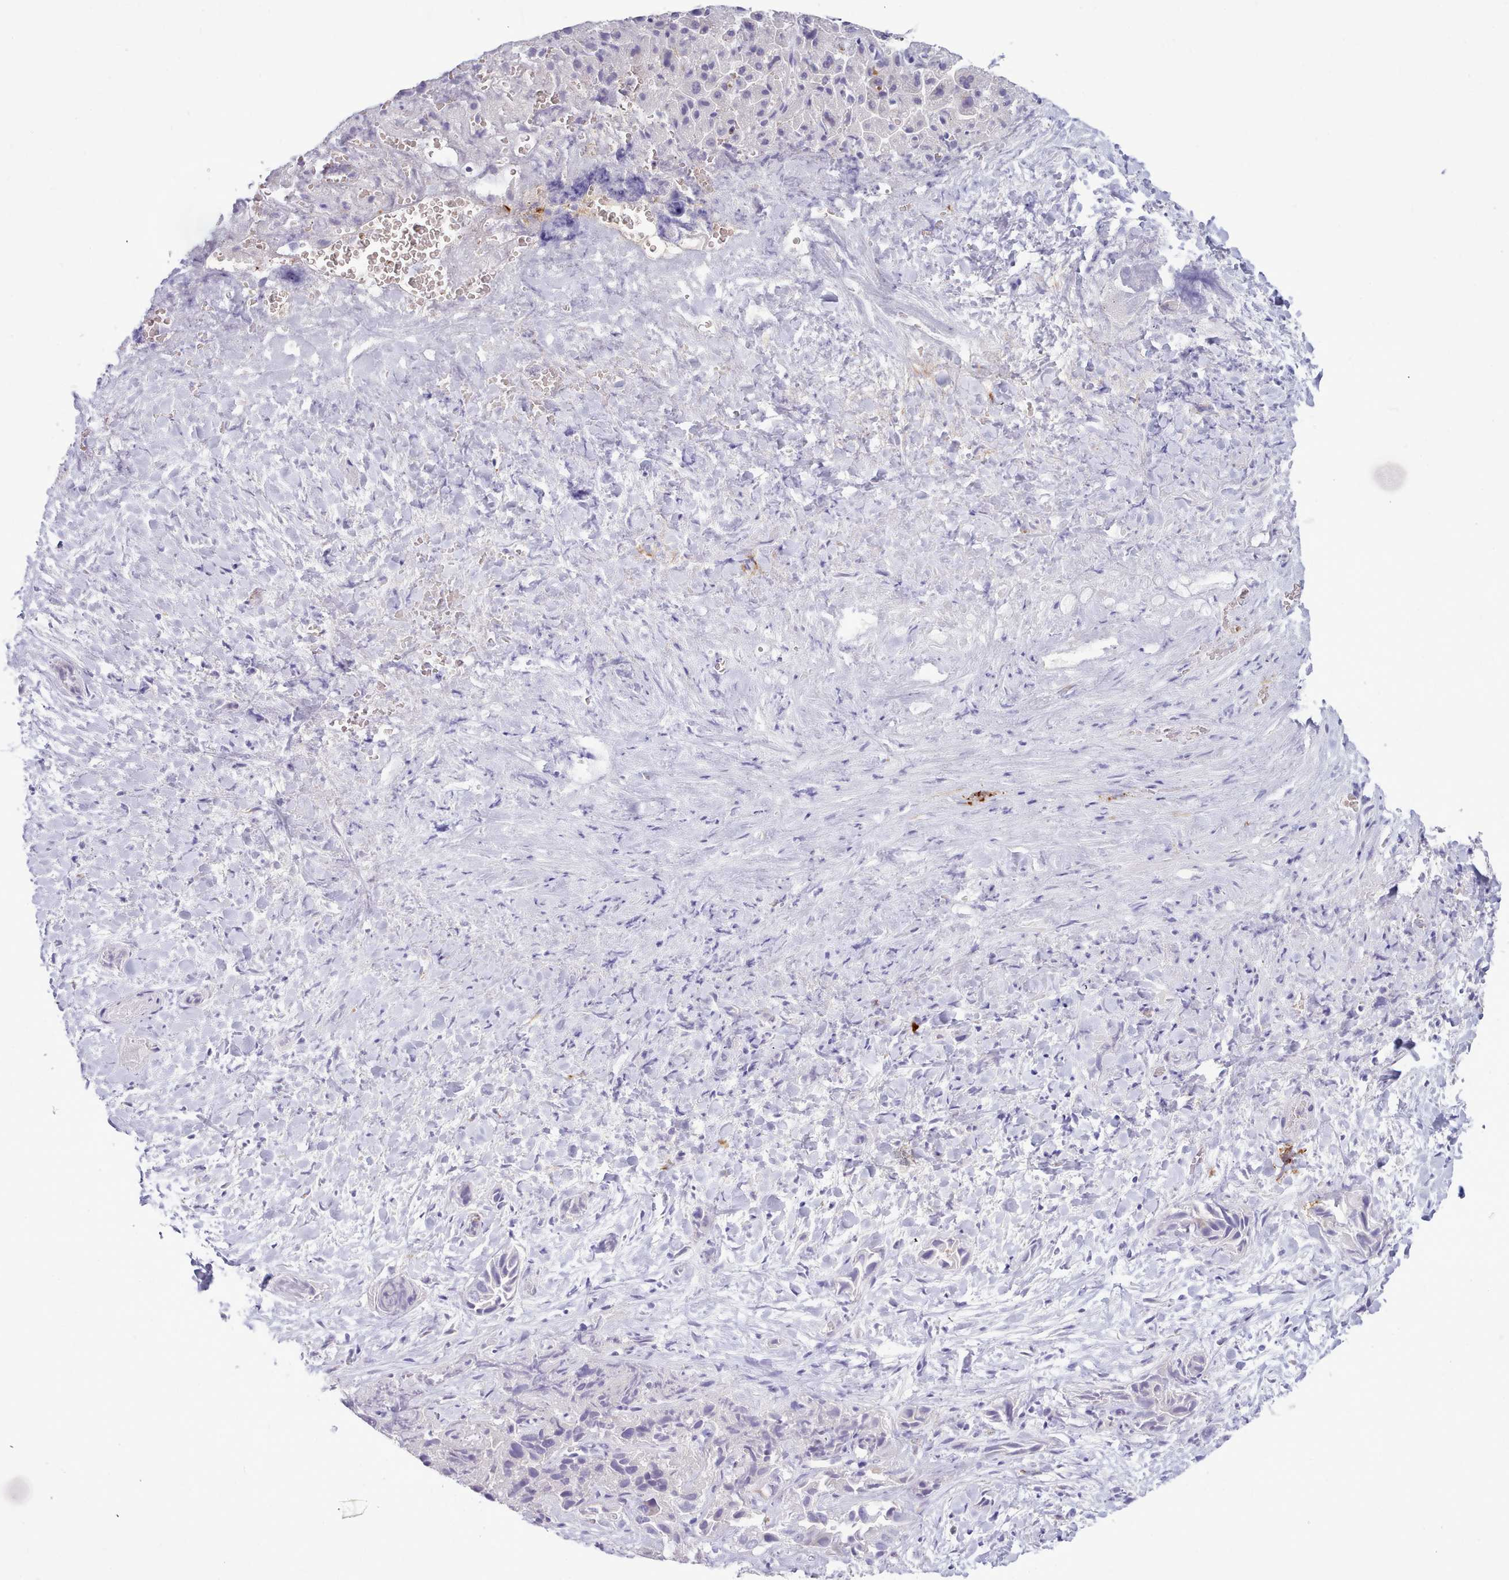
{"staining": {"intensity": "negative", "quantity": "none", "location": "none"}, "tissue": "liver cancer", "cell_type": "Tumor cells", "image_type": "cancer", "snomed": [{"axis": "morphology", "description": "Cholangiocarcinoma"}, {"axis": "topography", "description": "Liver"}], "caption": "This is a micrograph of IHC staining of cholangiocarcinoma (liver), which shows no expression in tumor cells. (DAB IHC with hematoxylin counter stain).", "gene": "NKX1-2", "patient": {"sex": "female", "age": 52}}